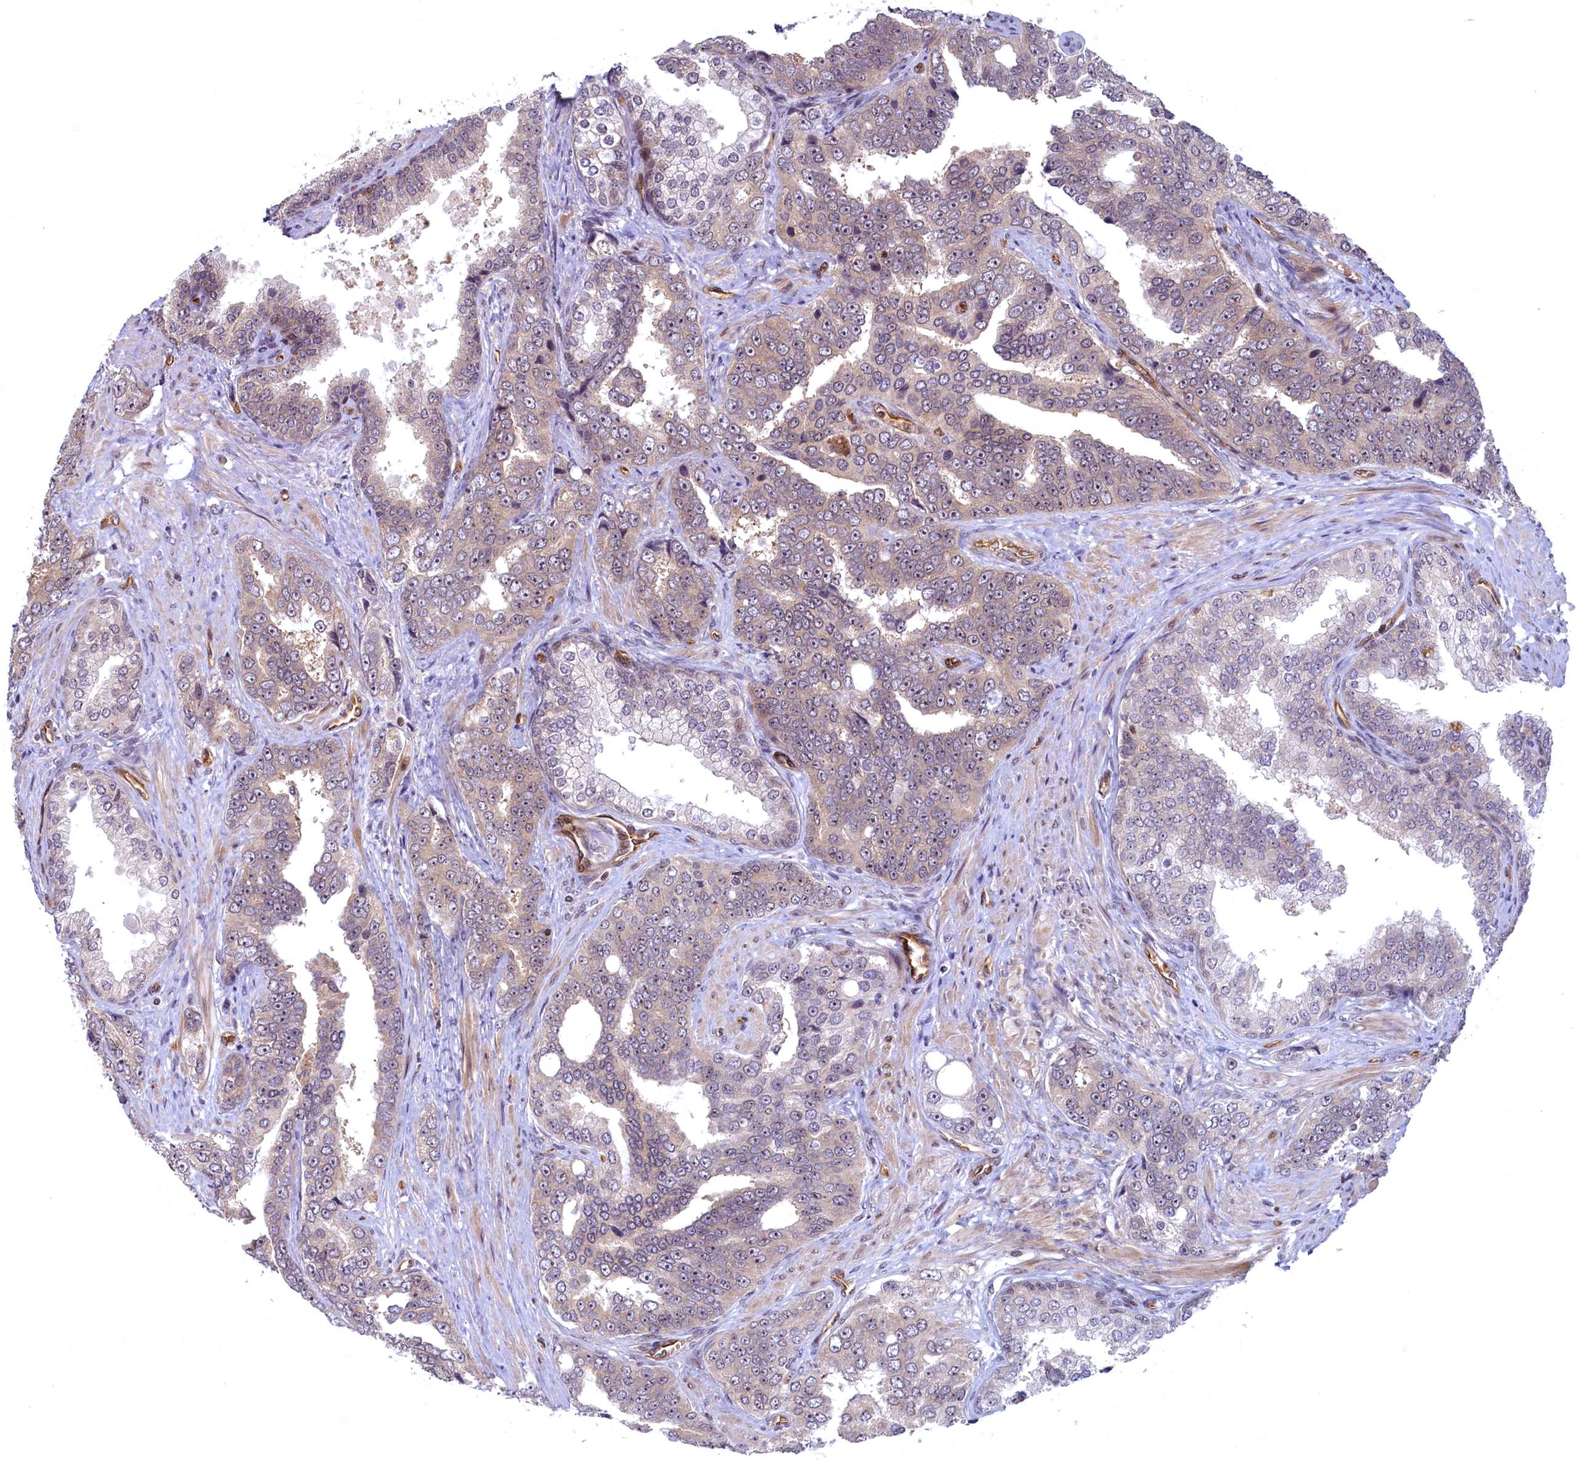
{"staining": {"intensity": "weak", "quantity": "<25%", "location": "cytoplasmic/membranous"}, "tissue": "prostate cancer", "cell_type": "Tumor cells", "image_type": "cancer", "snomed": [{"axis": "morphology", "description": "Adenocarcinoma, High grade"}, {"axis": "topography", "description": "Prostate"}], "caption": "This is an immunohistochemistry histopathology image of prostate cancer (adenocarcinoma (high-grade)). There is no positivity in tumor cells.", "gene": "SNRK", "patient": {"sex": "male", "age": 67}}